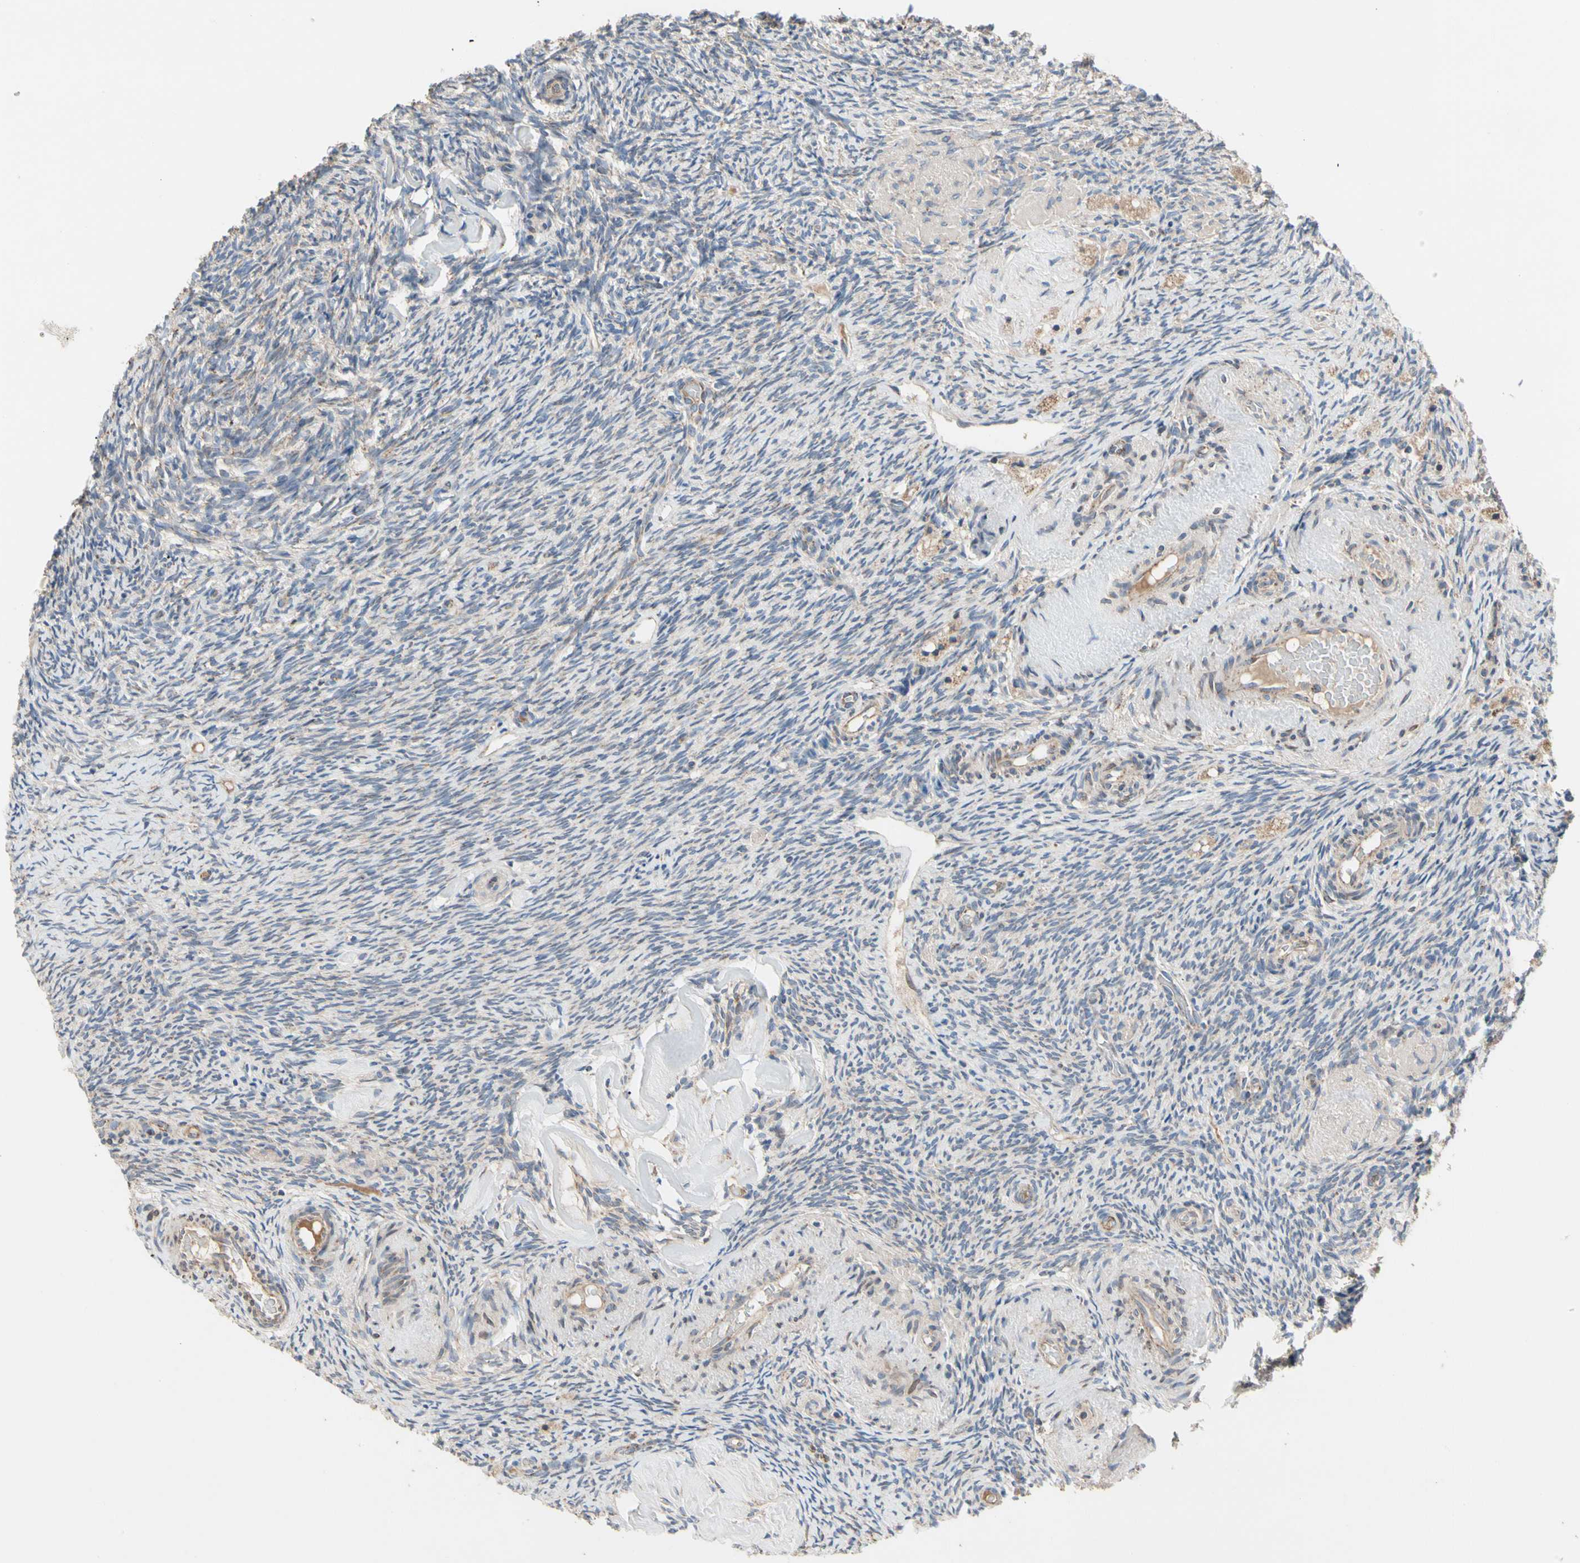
{"staining": {"intensity": "moderate", "quantity": ">75%", "location": "cytoplasmic/membranous"}, "tissue": "ovary", "cell_type": "Follicle cells", "image_type": "normal", "snomed": [{"axis": "morphology", "description": "Normal tissue, NOS"}, {"axis": "topography", "description": "Ovary"}], "caption": "Immunohistochemical staining of normal human ovary reveals medium levels of moderate cytoplasmic/membranous expression in approximately >75% of follicle cells.", "gene": "GPD2", "patient": {"sex": "female", "age": 60}}